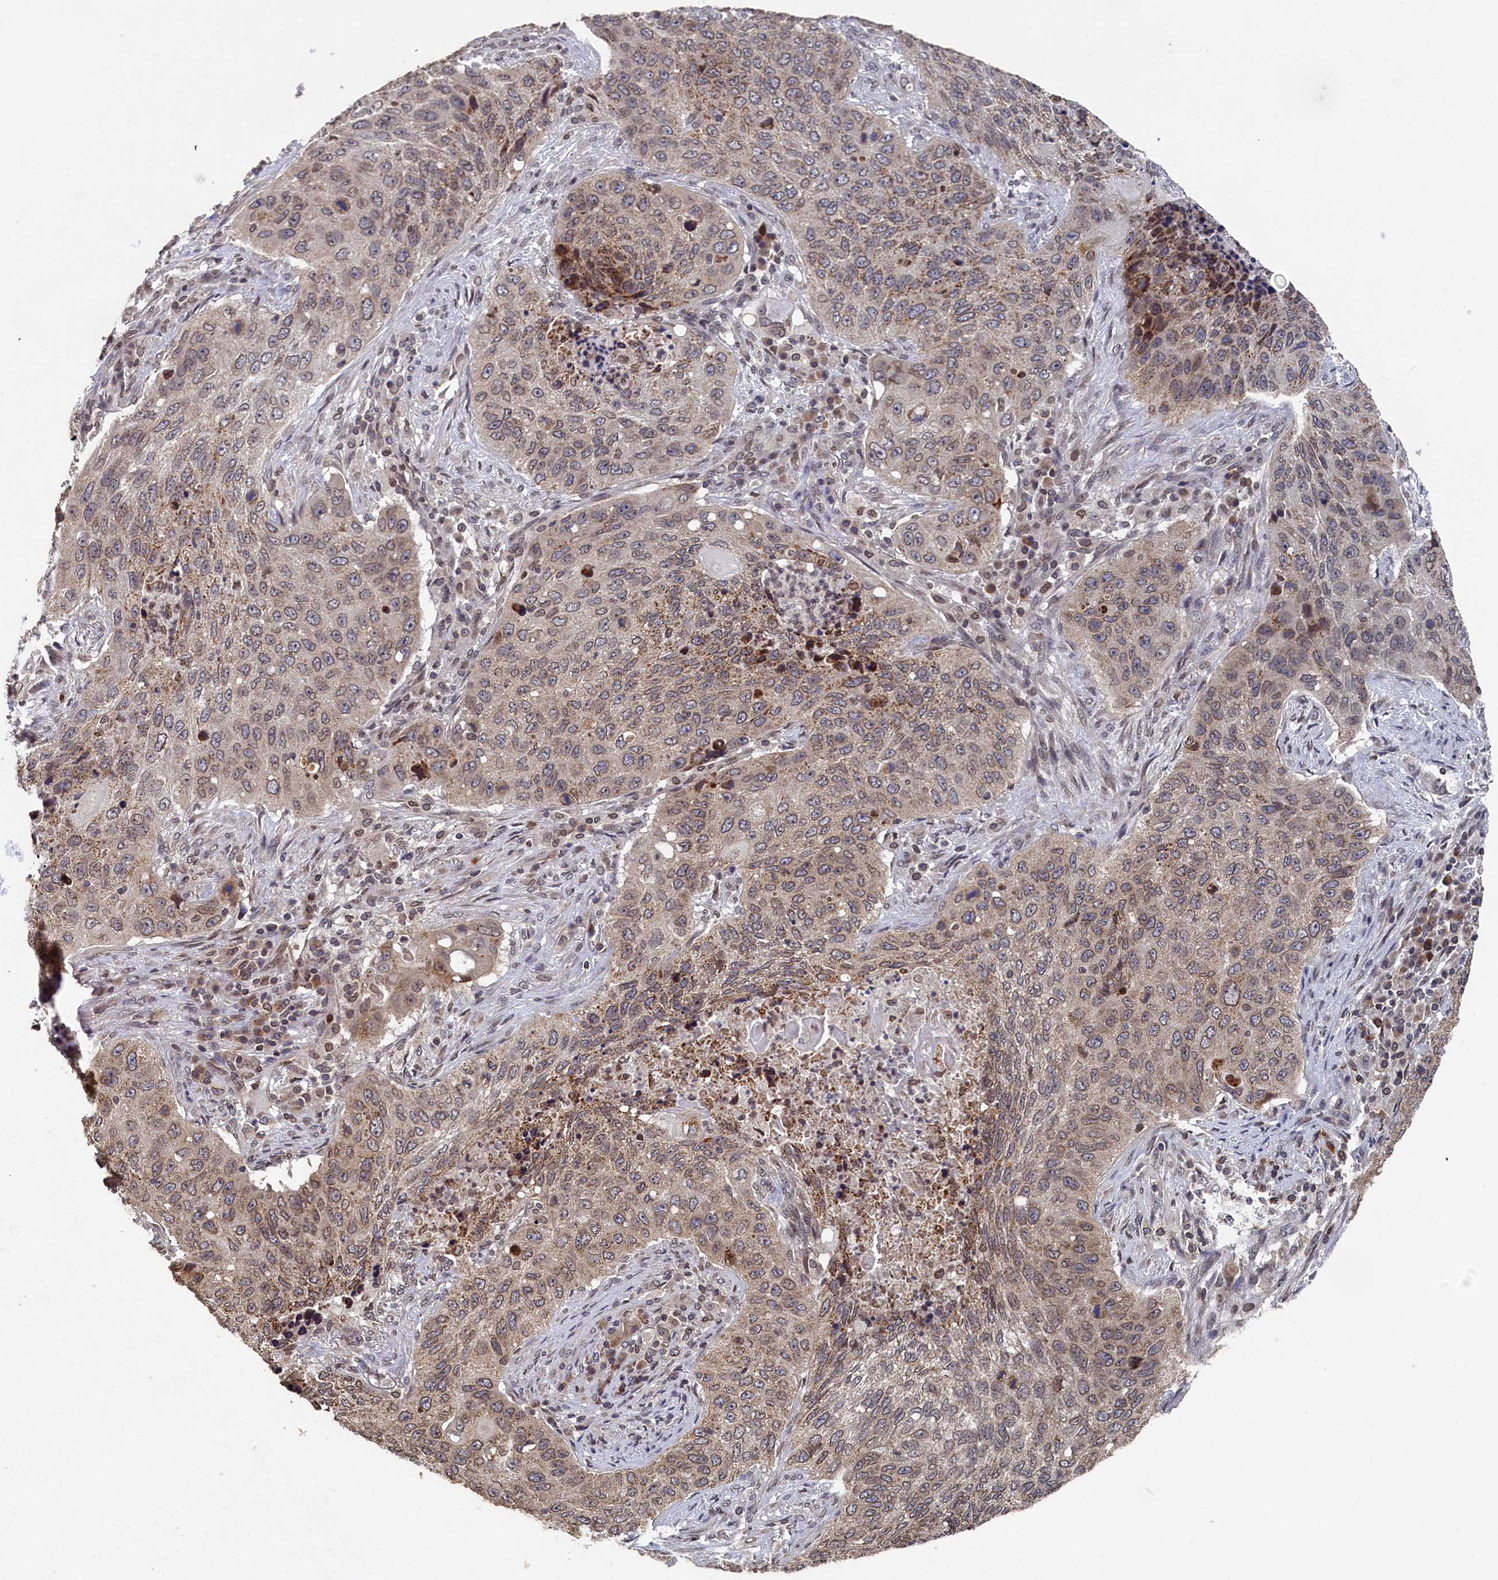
{"staining": {"intensity": "moderate", "quantity": "25%-75%", "location": "cytoplasmic/membranous,nuclear"}, "tissue": "lung cancer", "cell_type": "Tumor cells", "image_type": "cancer", "snomed": [{"axis": "morphology", "description": "Squamous cell carcinoma, NOS"}, {"axis": "topography", "description": "Lung"}], "caption": "A high-resolution image shows immunohistochemistry staining of lung squamous cell carcinoma, which reveals moderate cytoplasmic/membranous and nuclear staining in about 25%-75% of tumor cells.", "gene": "ANKEF1", "patient": {"sex": "female", "age": 63}}